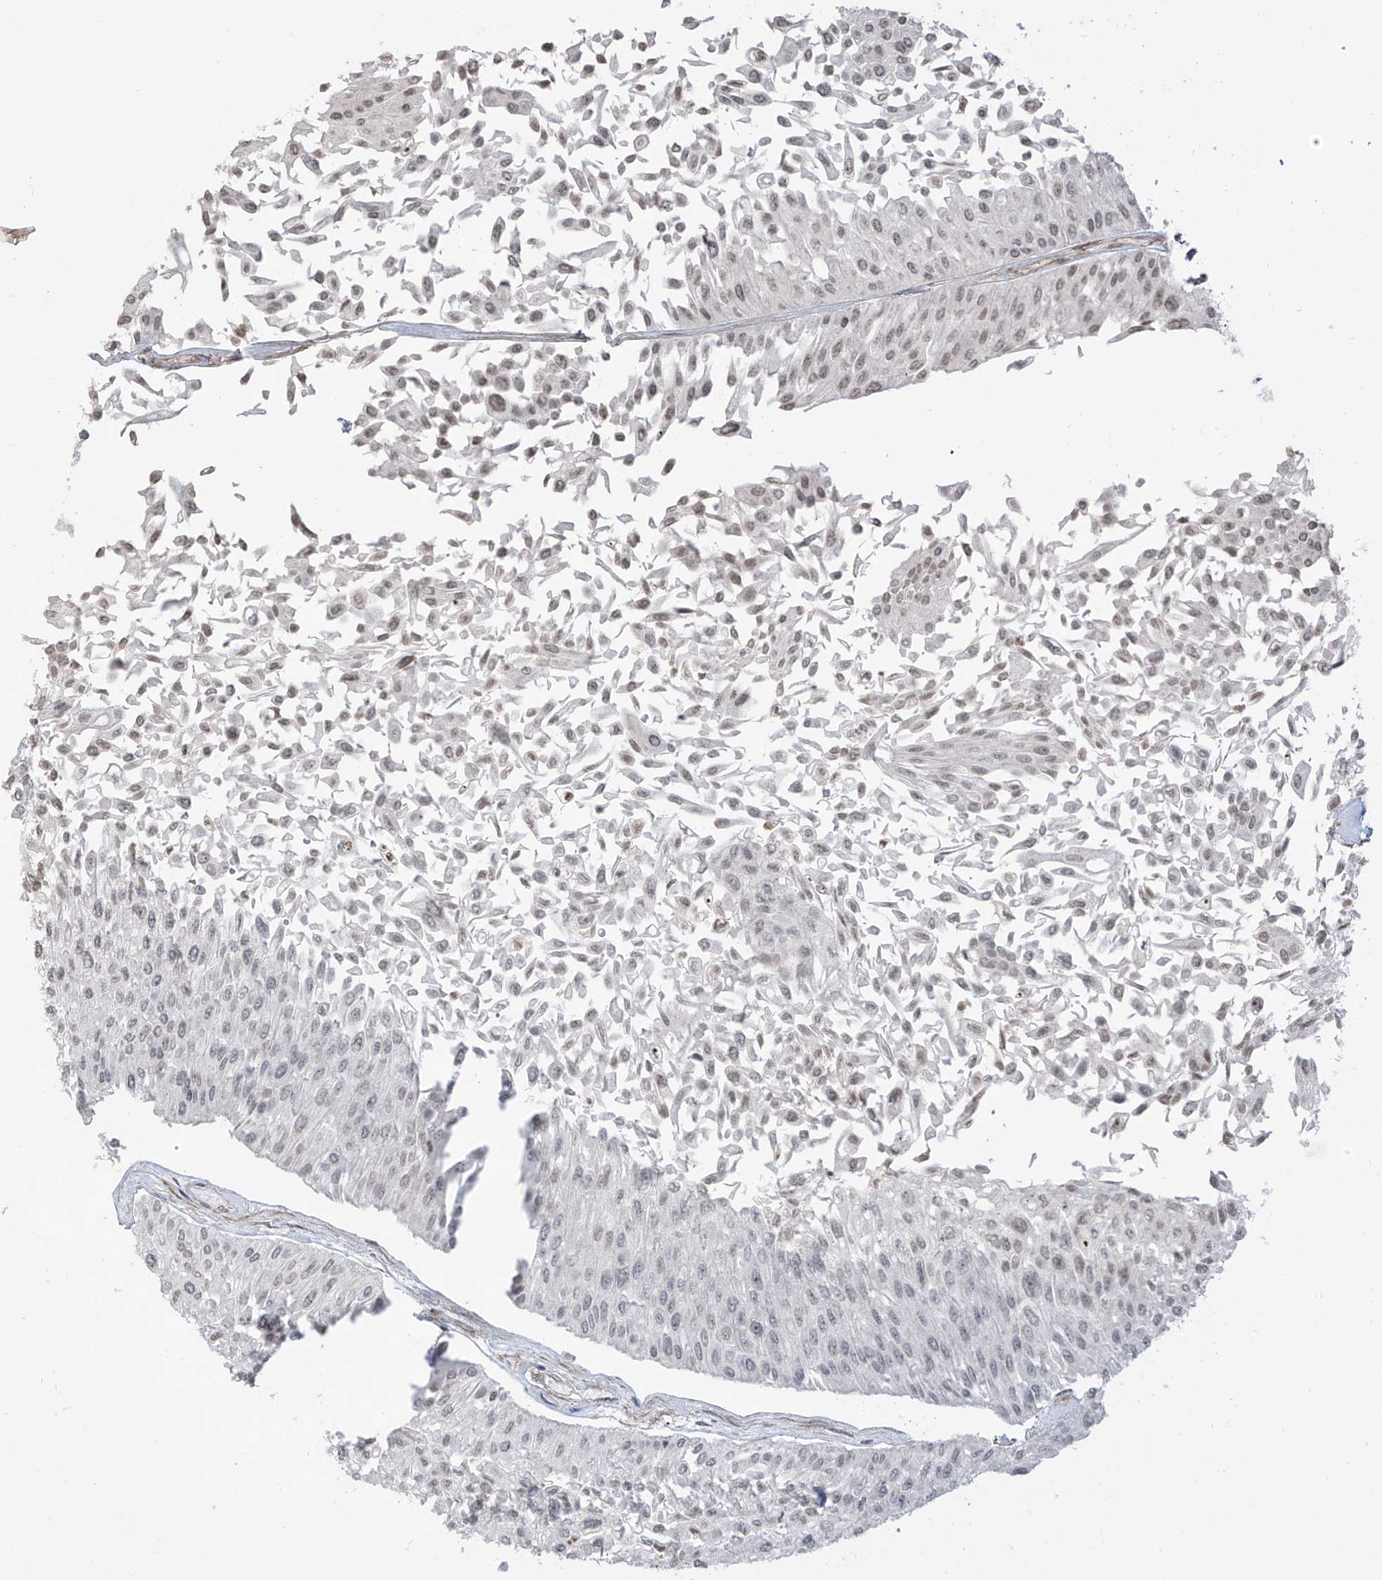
{"staining": {"intensity": "weak", "quantity": "25%-75%", "location": "nuclear"}, "tissue": "urothelial cancer", "cell_type": "Tumor cells", "image_type": "cancer", "snomed": [{"axis": "morphology", "description": "Urothelial carcinoma, Low grade"}, {"axis": "topography", "description": "Urinary bladder"}], "caption": "The photomicrograph demonstrates staining of urothelial cancer, revealing weak nuclear protein staining (brown color) within tumor cells.", "gene": "METAP1D", "patient": {"sex": "male", "age": 67}}